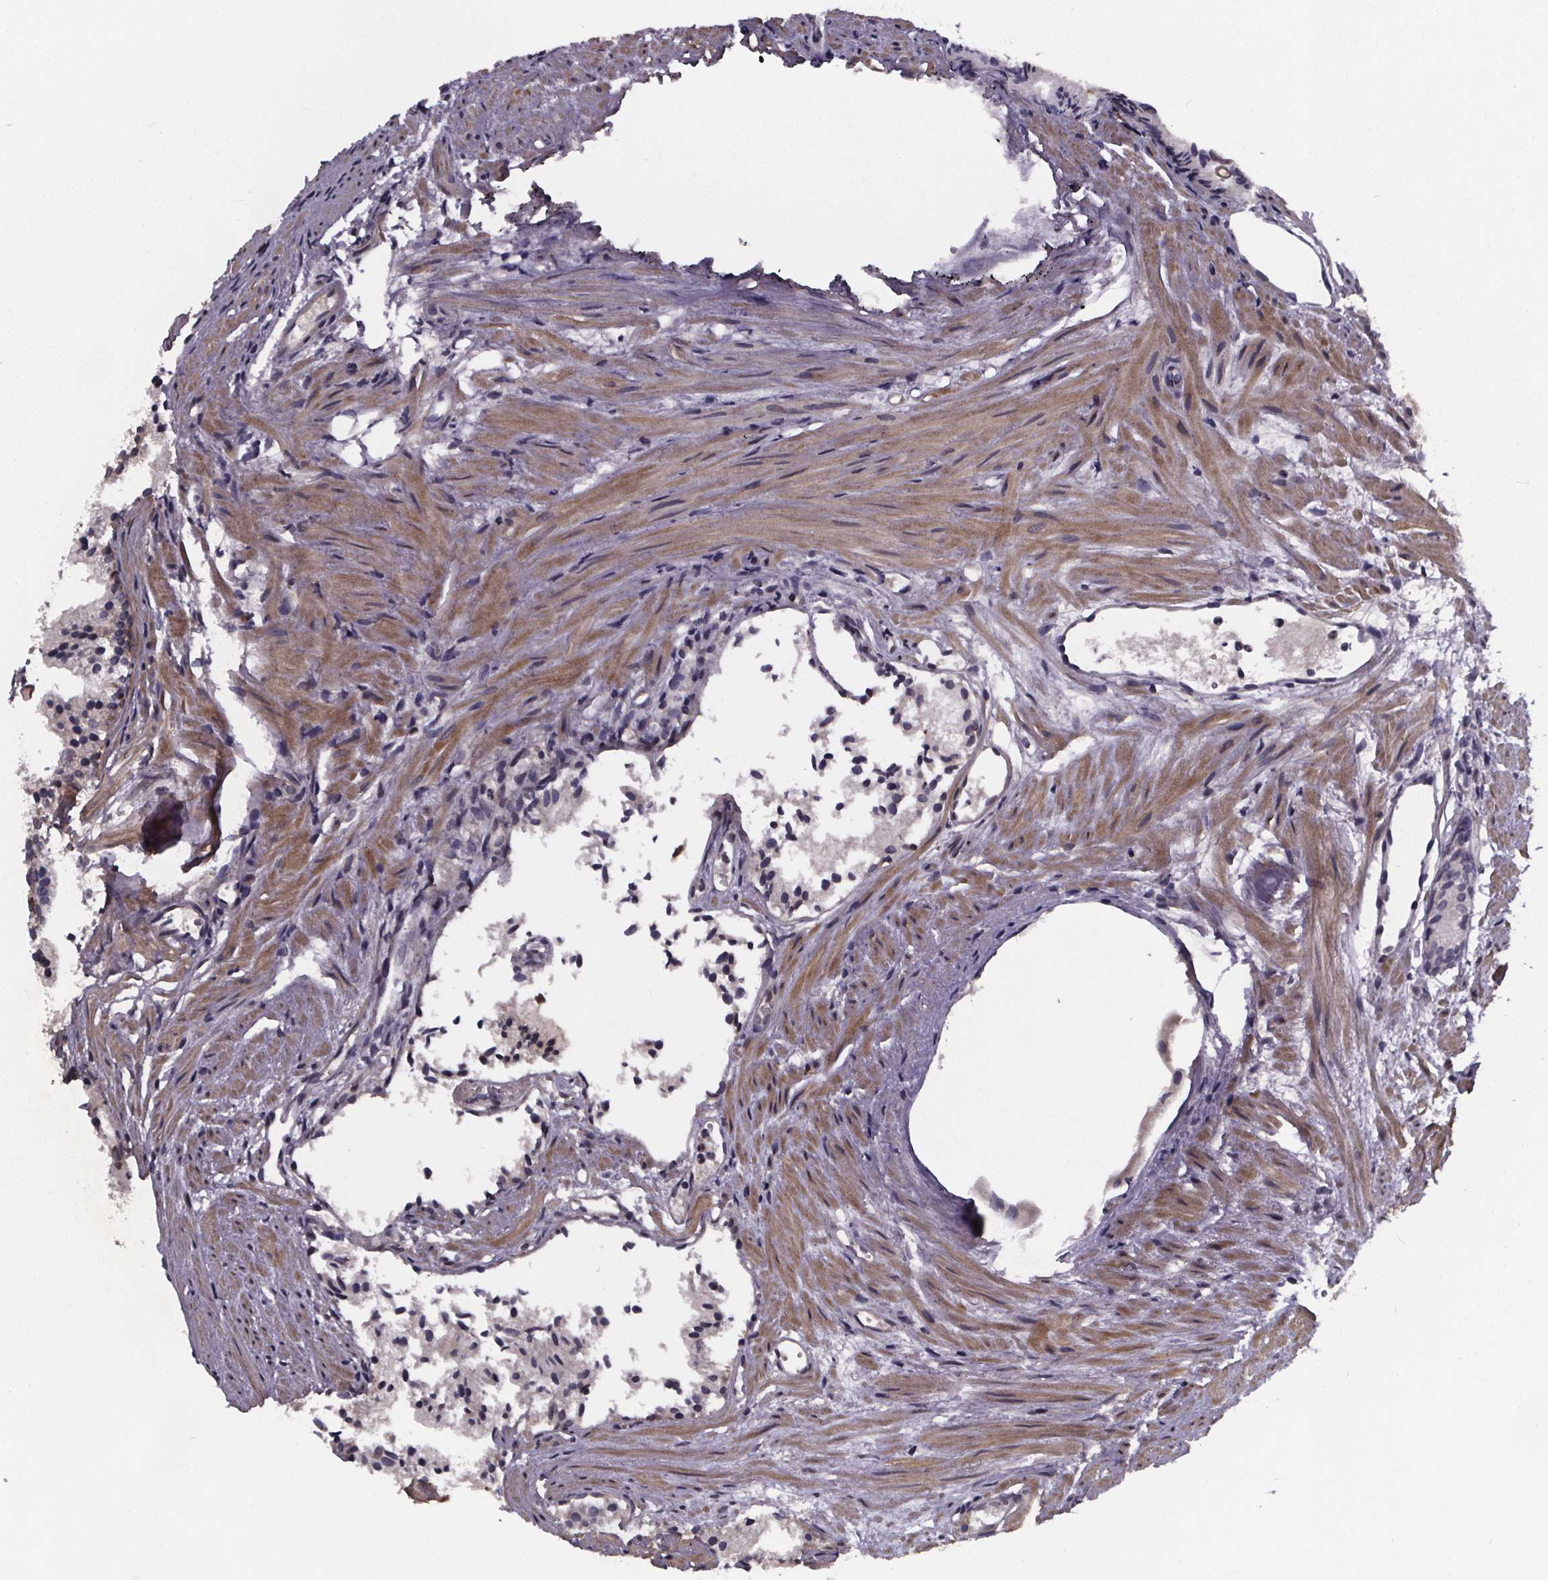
{"staining": {"intensity": "negative", "quantity": "none", "location": "none"}, "tissue": "prostate cancer", "cell_type": "Tumor cells", "image_type": "cancer", "snomed": [{"axis": "morphology", "description": "Adenocarcinoma, High grade"}, {"axis": "topography", "description": "Prostate"}], "caption": "Immunohistochemical staining of human adenocarcinoma (high-grade) (prostate) reveals no significant expression in tumor cells. Nuclei are stained in blue.", "gene": "FN3KRP", "patient": {"sex": "male", "age": 81}}